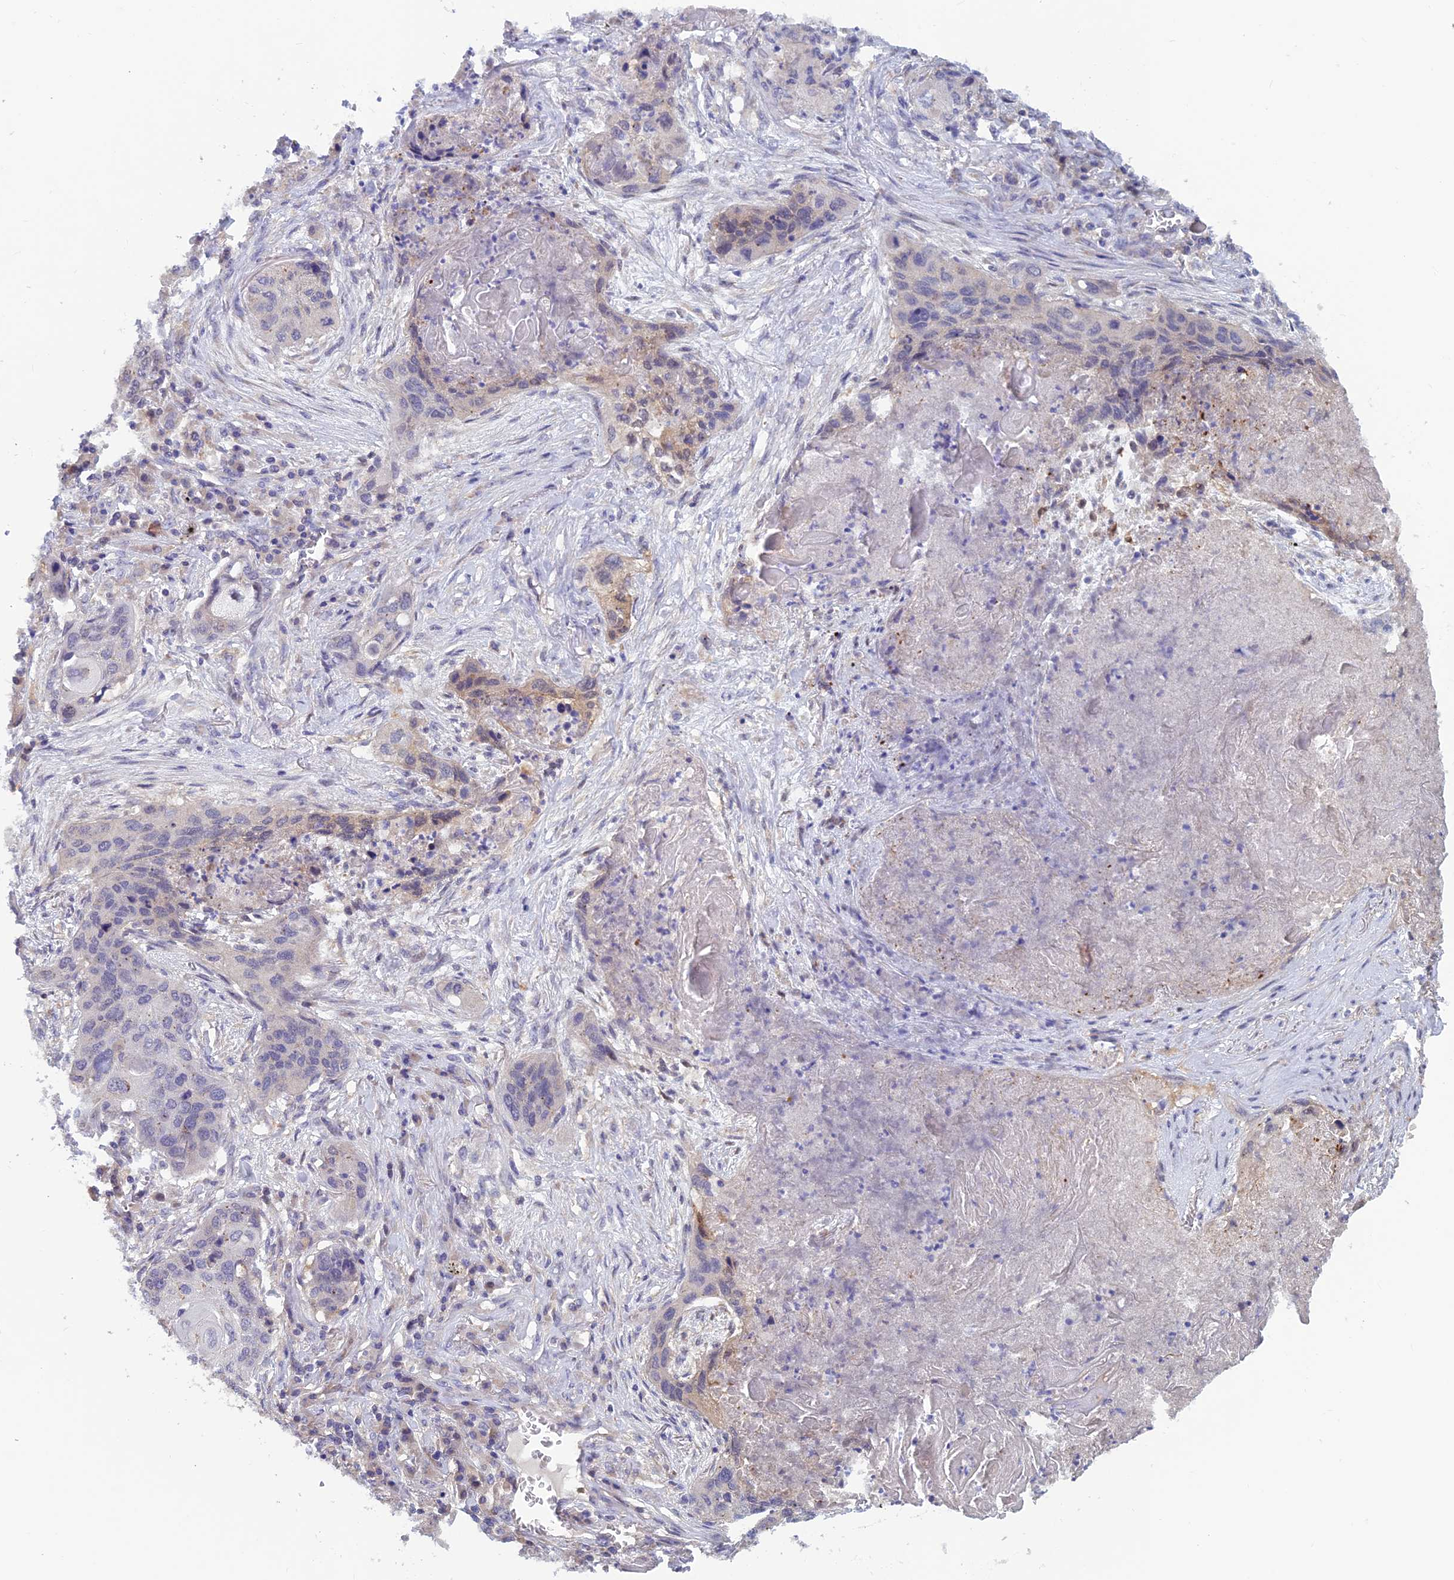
{"staining": {"intensity": "negative", "quantity": "none", "location": "none"}, "tissue": "lung cancer", "cell_type": "Tumor cells", "image_type": "cancer", "snomed": [{"axis": "morphology", "description": "Squamous cell carcinoma, NOS"}, {"axis": "topography", "description": "Lung"}], "caption": "An IHC histopathology image of lung cancer (squamous cell carcinoma) is shown. There is no staining in tumor cells of lung cancer (squamous cell carcinoma).", "gene": "HECA", "patient": {"sex": "female", "age": 63}}